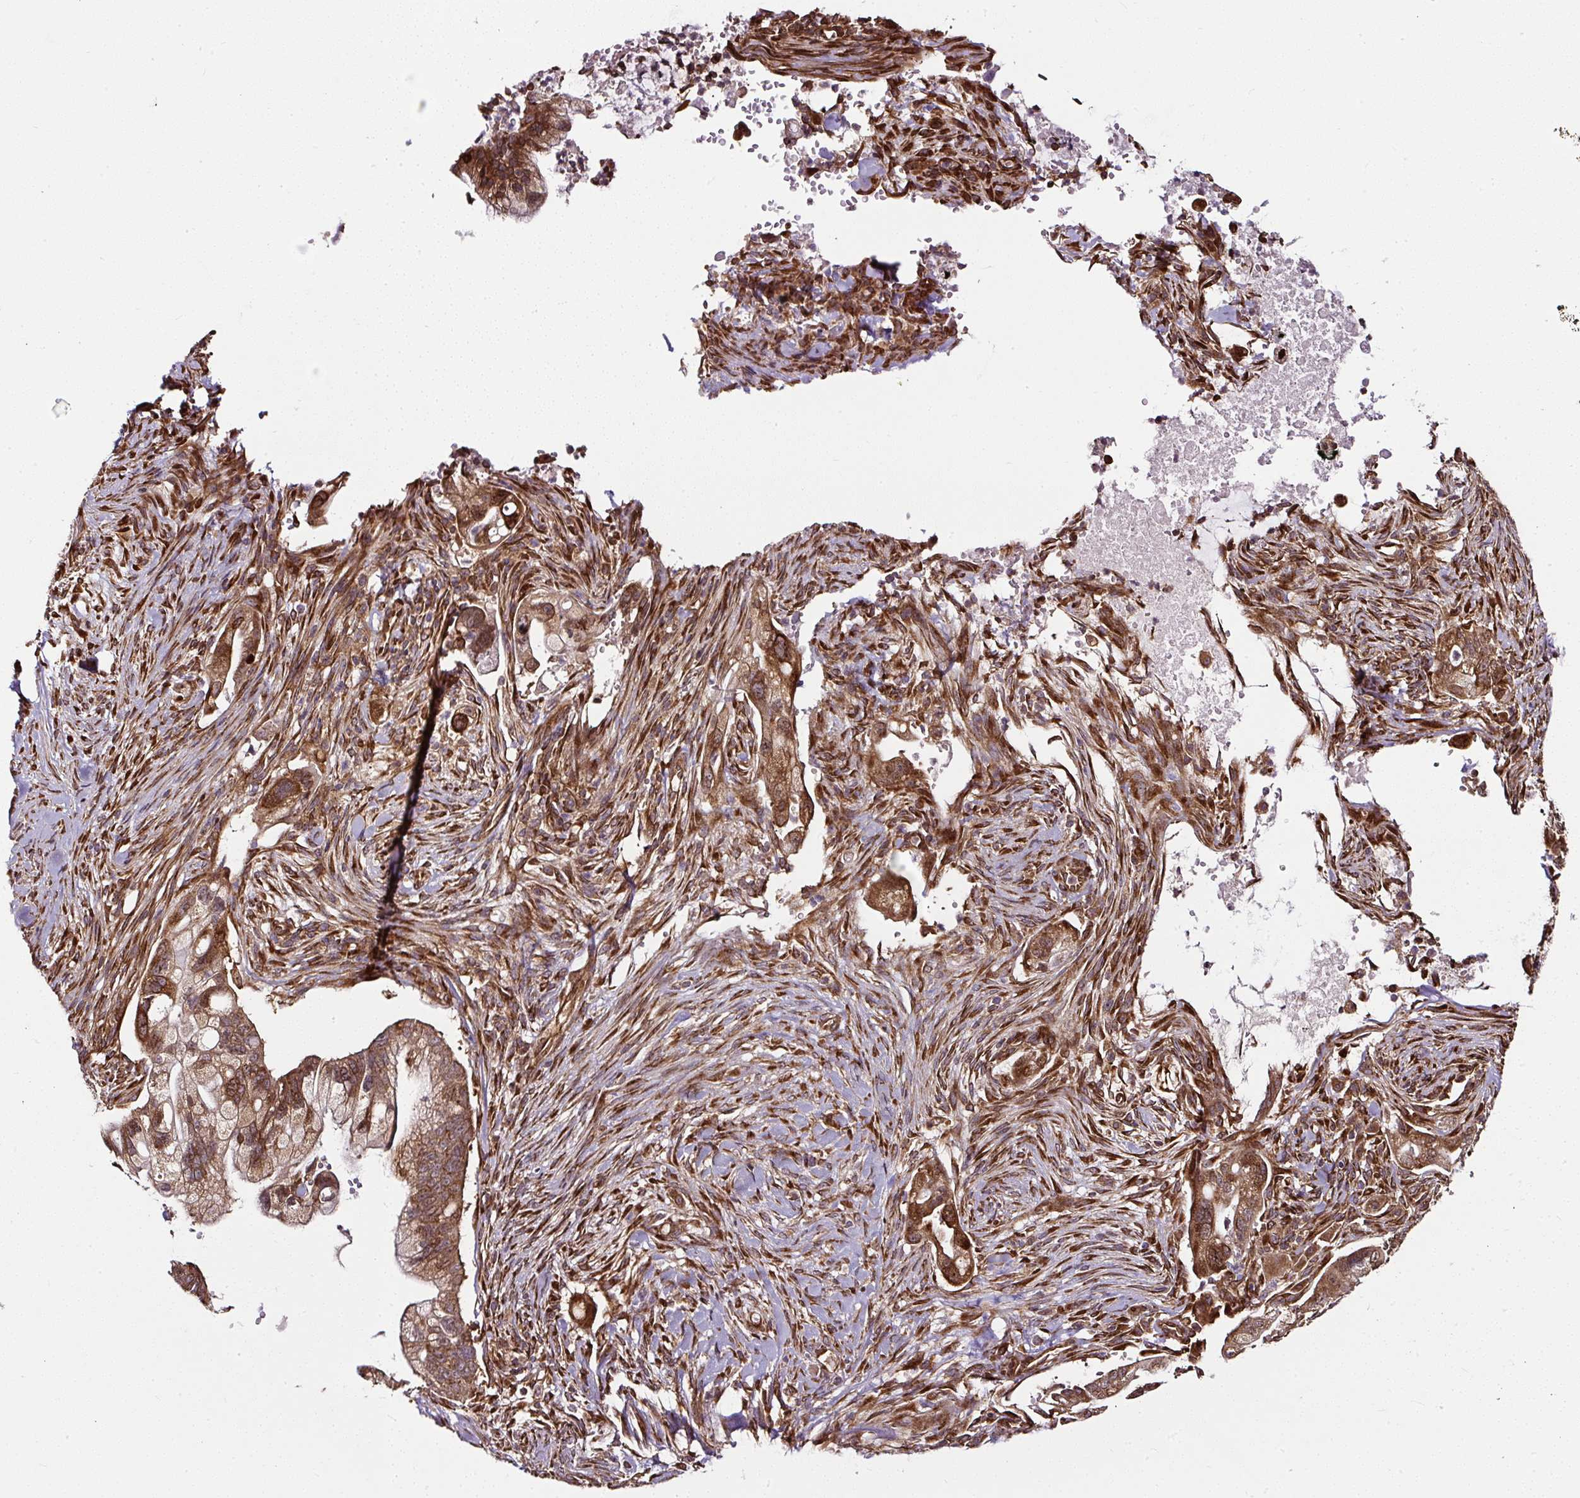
{"staining": {"intensity": "moderate", "quantity": ">75%", "location": "cytoplasmic/membranous"}, "tissue": "pancreatic cancer", "cell_type": "Tumor cells", "image_type": "cancer", "snomed": [{"axis": "morphology", "description": "Adenocarcinoma, NOS"}, {"axis": "topography", "description": "Pancreas"}], "caption": "This histopathology image exhibits immunohistochemistry (IHC) staining of human pancreatic cancer (adenocarcinoma), with medium moderate cytoplasmic/membranous expression in about >75% of tumor cells.", "gene": "KDM4E", "patient": {"sex": "male", "age": 44}}